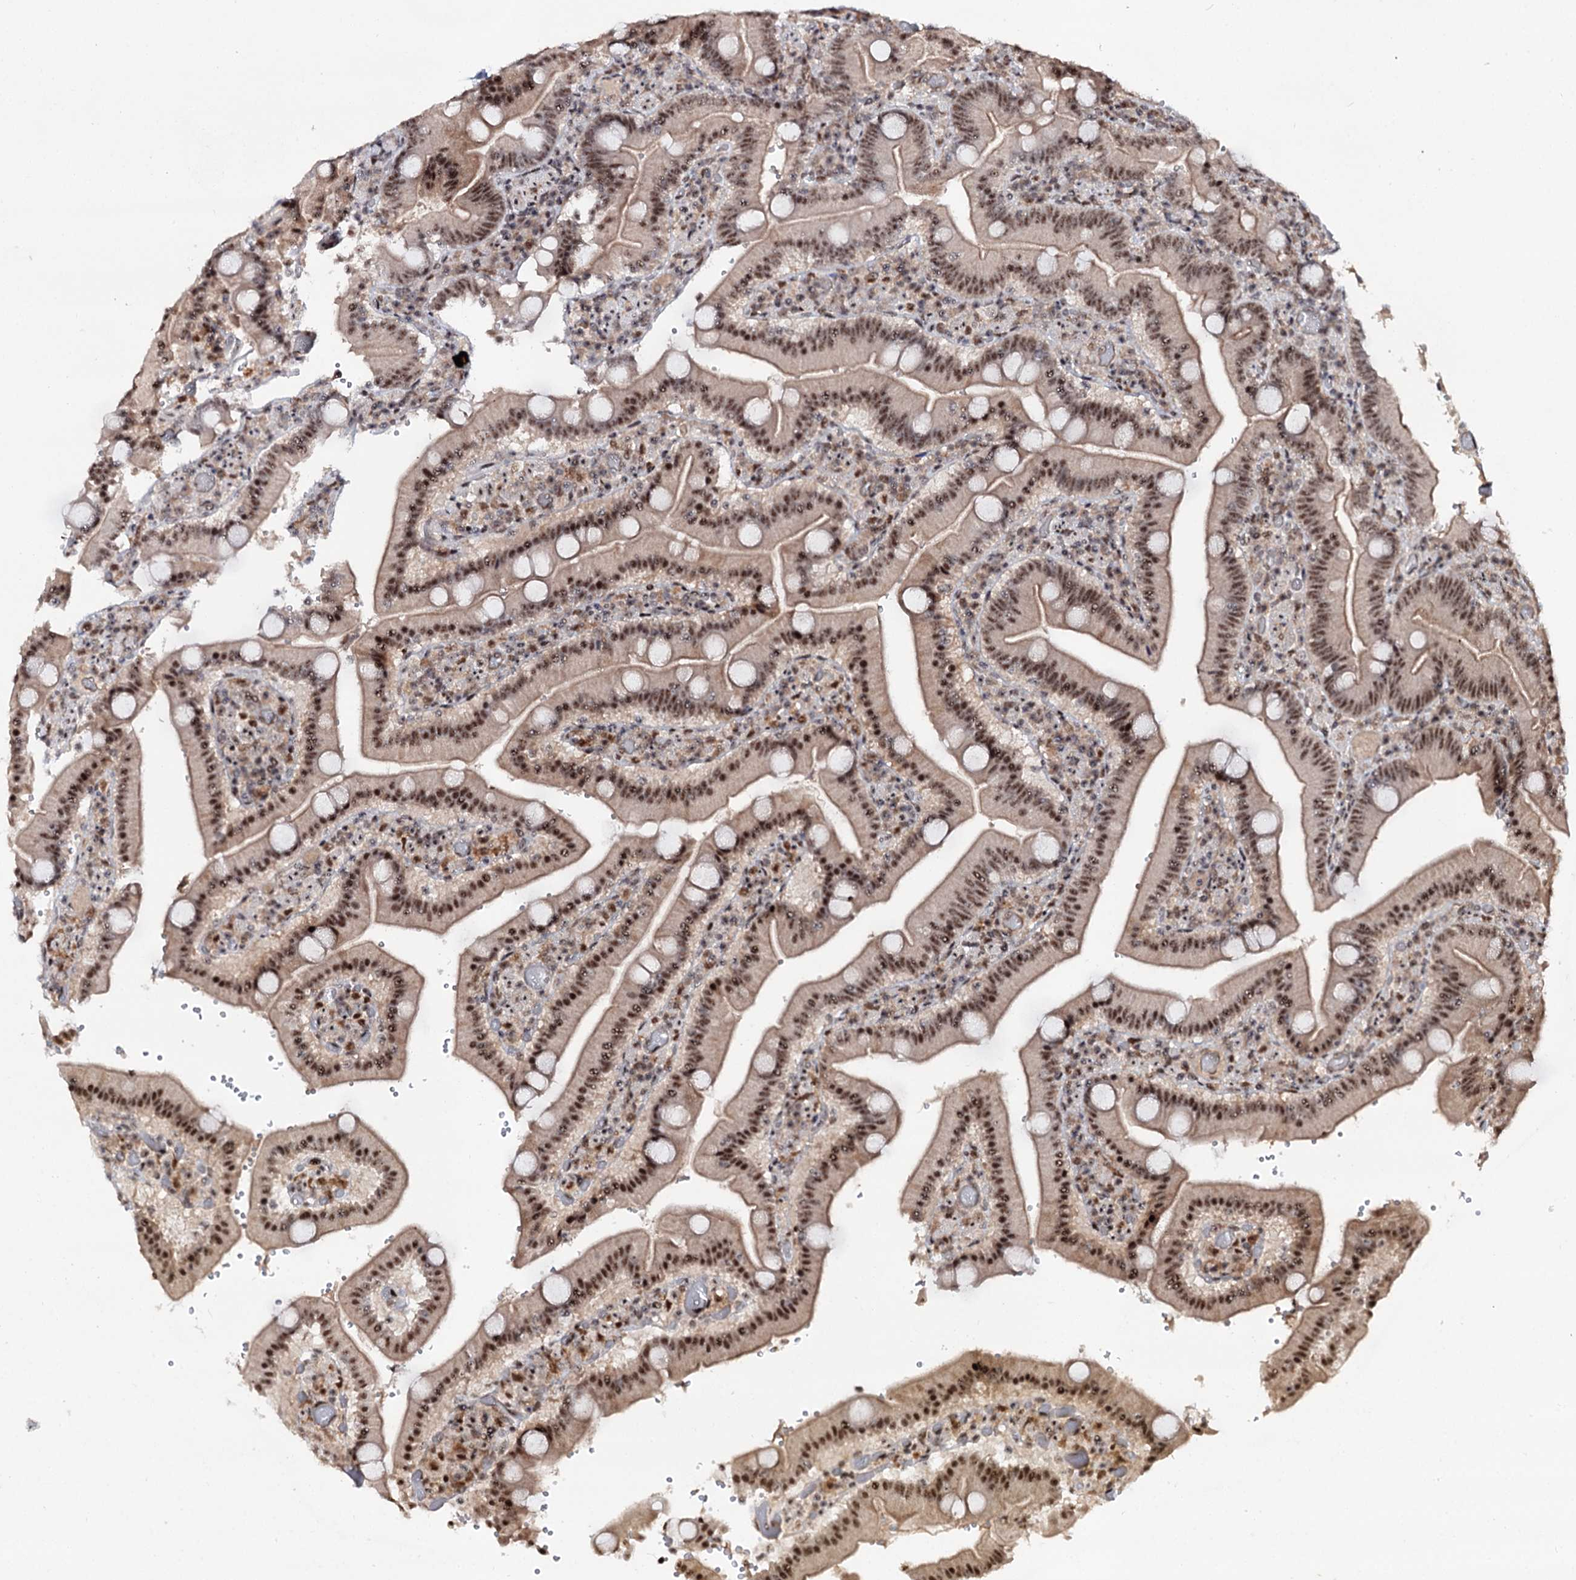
{"staining": {"intensity": "strong", "quantity": ">75%", "location": "nuclear"}, "tissue": "duodenum", "cell_type": "Glandular cells", "image_type": "normal", "snomed": [{"axis": "morphology", "description": "Normal tissue, NOS"}, {"axis": "topography", "description": "Duodenum"}], "caption": "Glandular cells display strong nuclear positivity in approximately >75% of cells in benign duodenum. The staining is performed using DAB brown chromogen to label protein expression. The nuclei are counter-stained blue using hematoxylin.", "gene": "BUD13", "patient": {"sex": "female", "age": 62}}